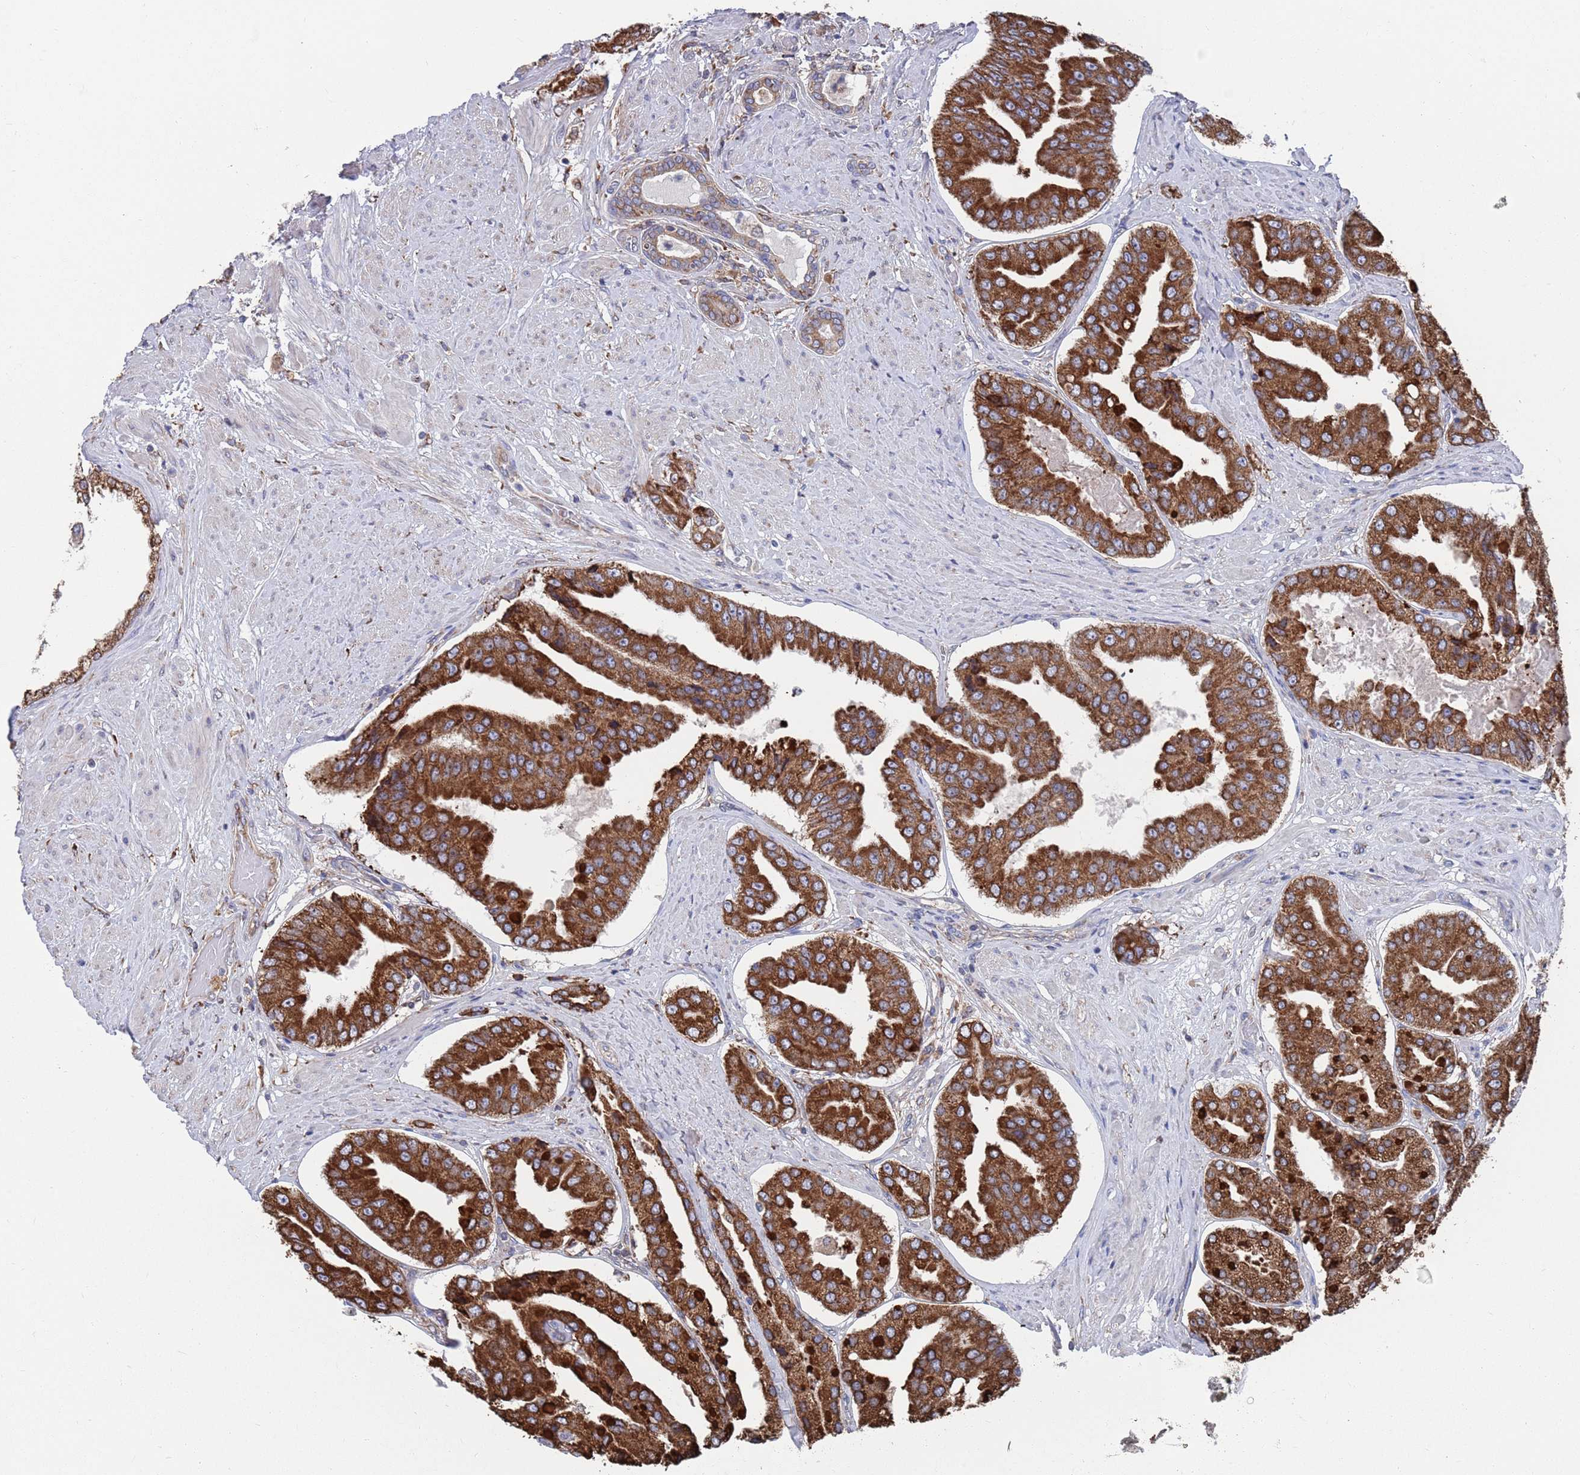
{"staining": {"intensity": "strong", "quantity": ">75%", "location": "cytoplasmic/membranous"}, "tissue": "prostate cancer", "cell_type": "Tumor cells", "image_type": "cancer", "snomed": [{"axis": "morphology", "description": "Adenocarcinoma, High grade"}, {"axis": "topography", "description": "Prostate"}], "caption": "Brown immunohistochemical staining in human prostate cancer (adenocarcinoma (high-grade)) demonstrates strong cytoplasmic/membranous positivity in approximately >75% of tumor cells. (DAB IHC with brightfield microscopy, high magnification).", "gene": "GID8", "patient": {"sex": "male", "age": 63}}